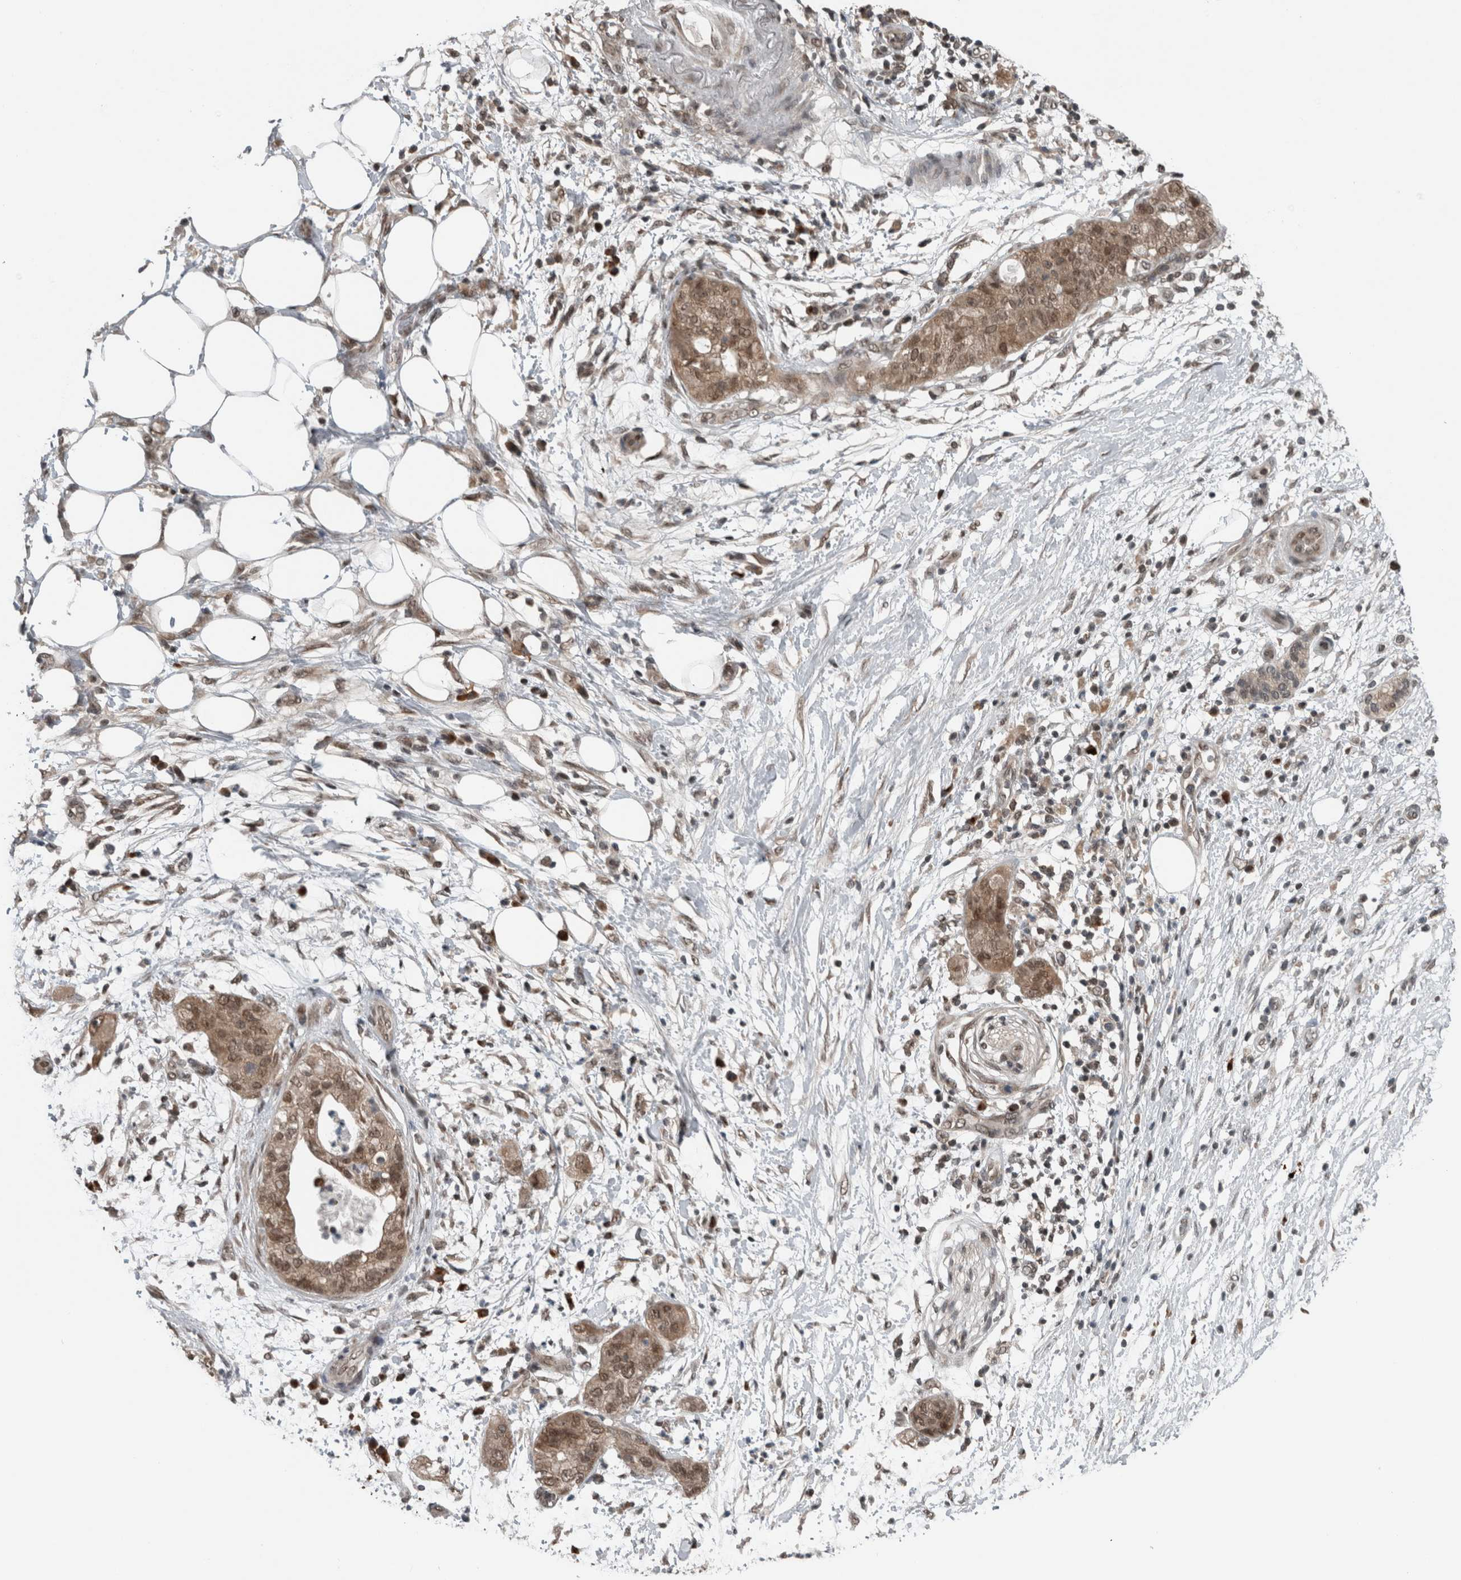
{"staining": {"intensity": "moderate", "quantity": ">75%", "location": "cytoplasmic/membranous,nuclear"}, "tissue": "pancreatic cancer", "cell_type": "Tumor cells", "image_type": "cancer", "snomed": [{"axis": "morphology", "description": "Adenocarcinoma, NOS"}, {"axis": "topography", "description": "Pancreas"}], "caption": "Tumor cells demonstrate moderate cytoplasmic/membranous and nuclear expression in about >75% of cells in adenocarcinoma (pancreatic). (DAB = brown stain, brightfield microscopy at high magnification).", "gene": "SPAG7", "patient": {"sex": "female", "age": 78}}